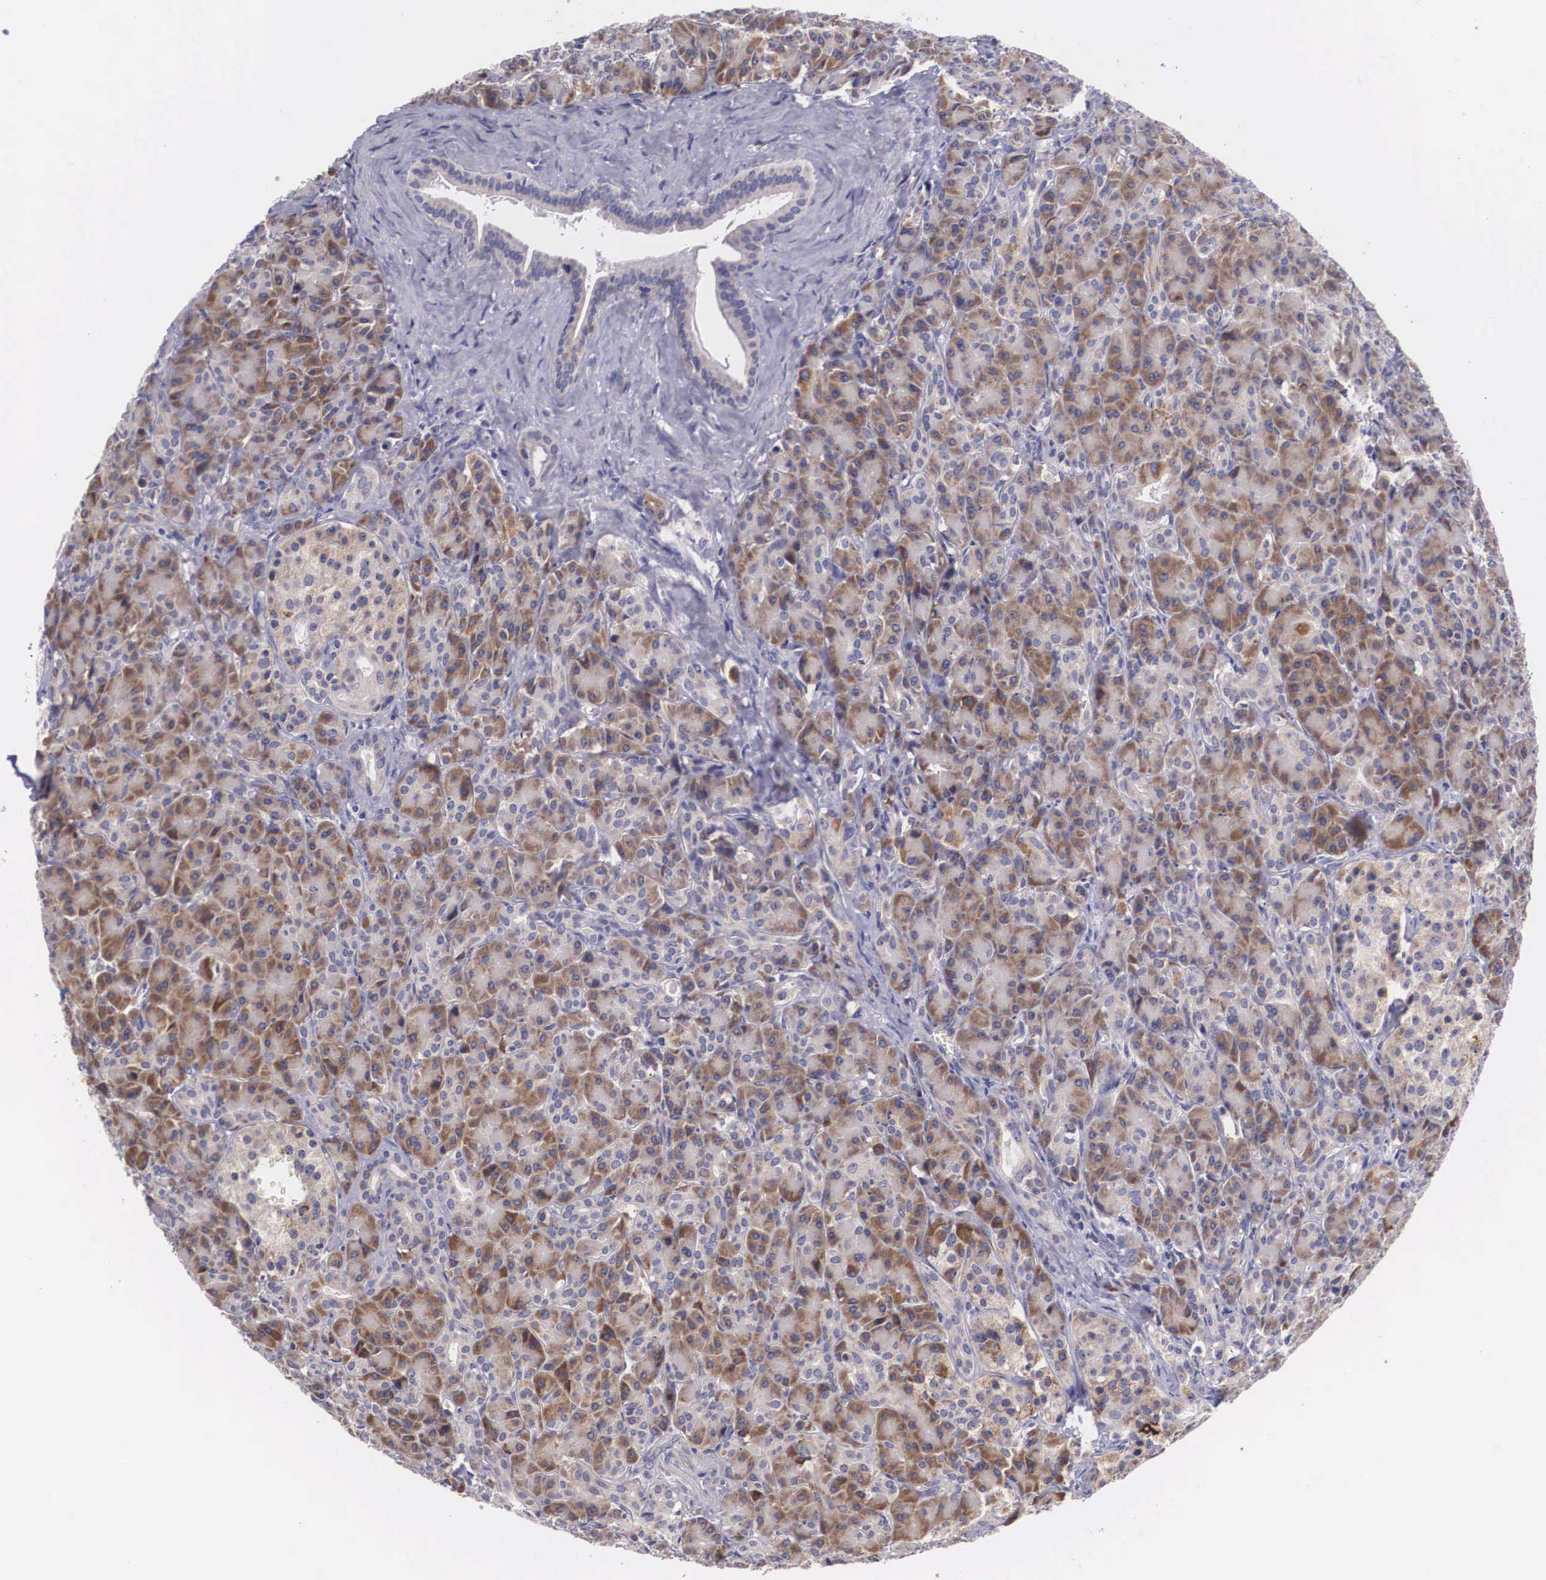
{"staining": {"intensity": "moderate", "quantity": ">75%", "location": "cytoplasmic/membranous"}, "tissue": "pancreas", "cell_type": "Exocrine glandular cells", "image_type": "normal", "snomed": [{"axis": "morphology", "description": "Normal tissue, NOS"}, {"axis": "topography", "description": "Lymph node"}, {"axis": "topography", "description": "Pancreas"}], "caption": "Immunohistochemistry (IHC) of benign pancreas displays medium levels of moderate cytoplasmic/membranous staining in about >75% of exocrine glandular cells. (DAB (3,3'-diaminobenzidine) = brown stain, brightfield microscopy at high magnification).", "gene": "ARG2", "patient": {"sex": "male", "age": 59}}